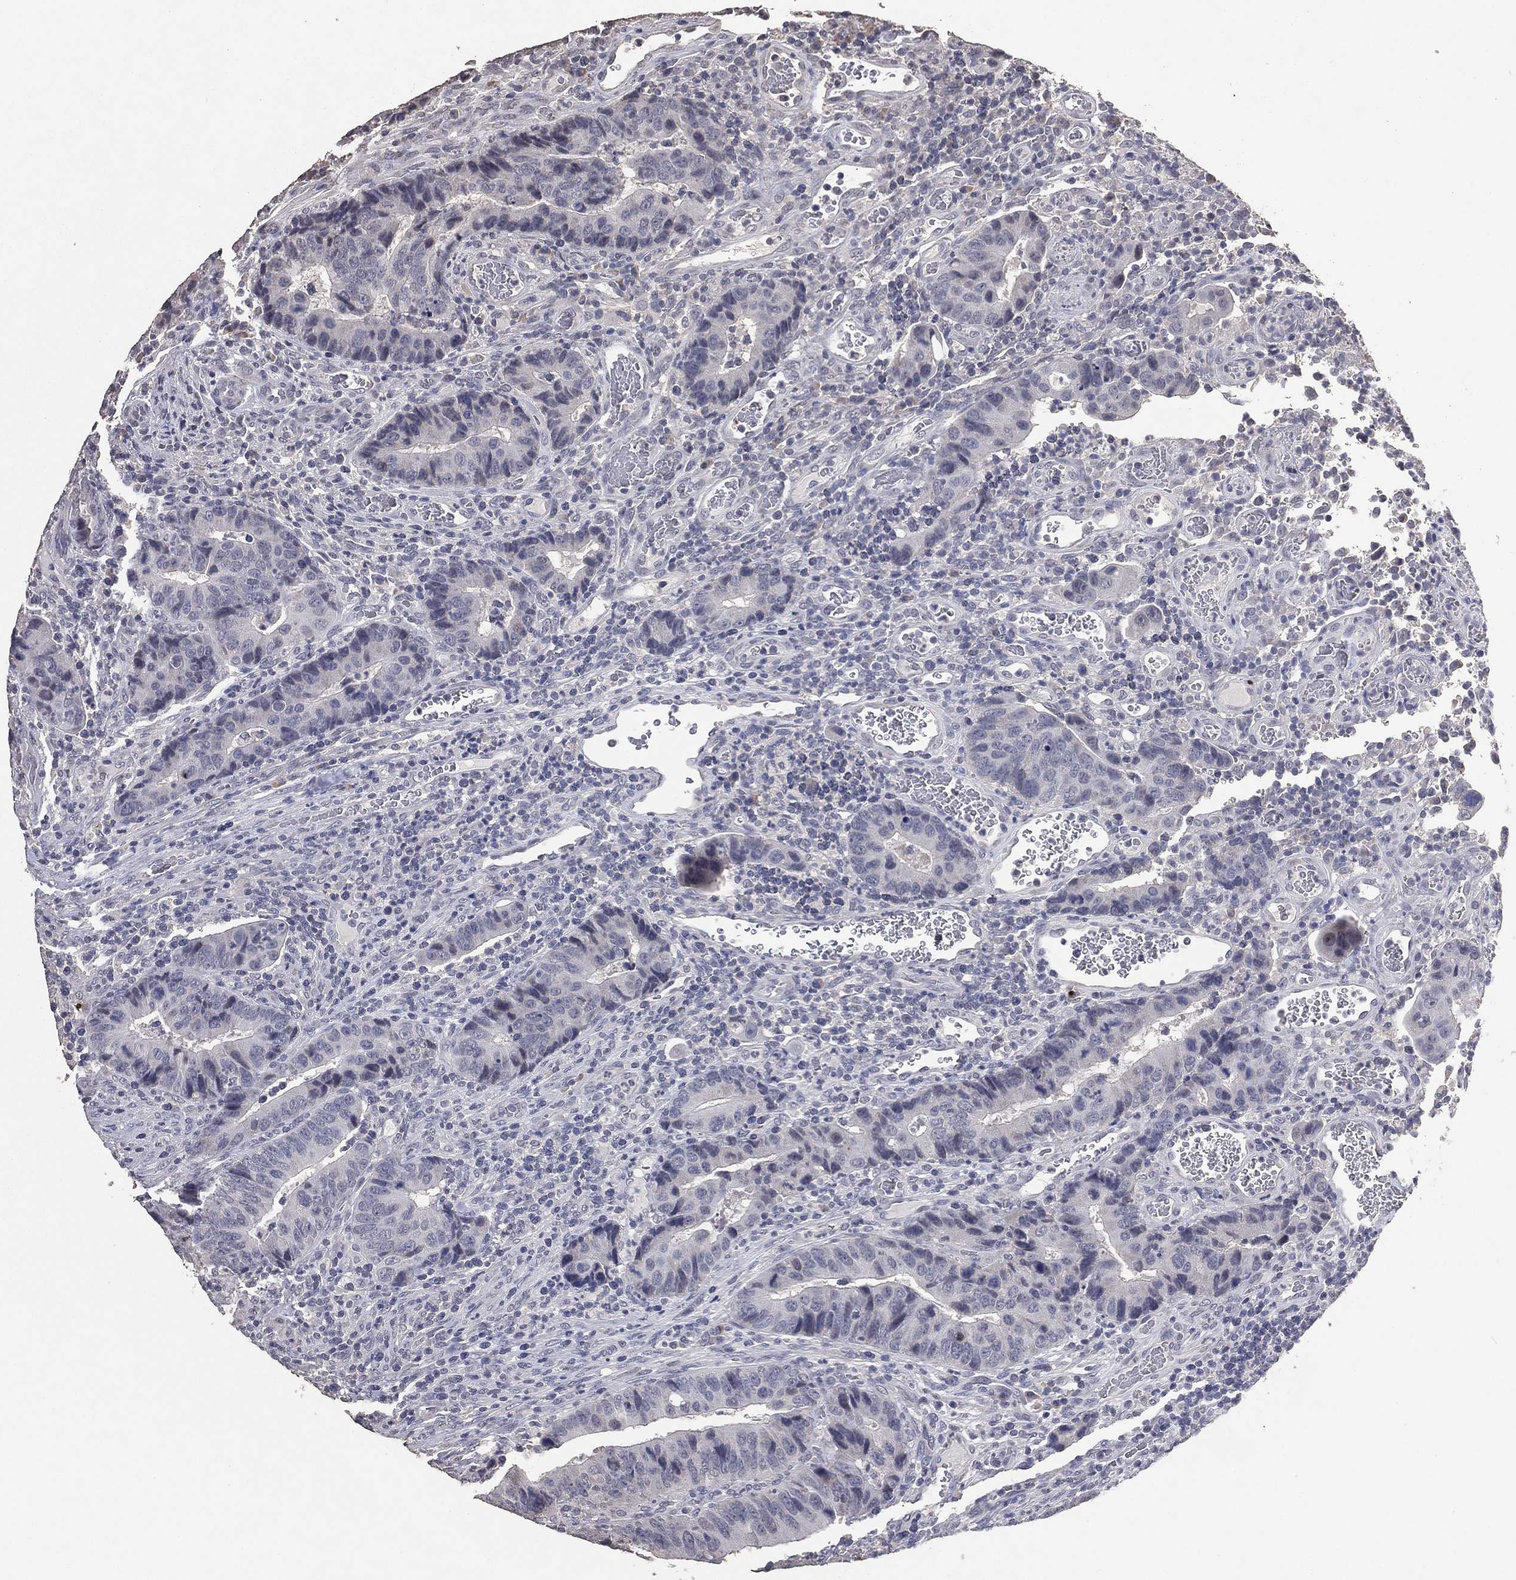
{"staining": {"intensity": "negative", "quantity": "none", "location": "none"}, "tissue": "colorectal cancer", "cell_type": "Tumor cells", "image_type": "cancer", "snomed": [{"axis": "morphology", "description": "Adenocarcinoma, NOS"}, {"axis": "topography", "description": "Colon"}], "caption": "Immunohistochemical staining of human colorectal cancer shows no significant expression in tumor cells.", "gene": "DSG1", "patient": {"sex": "female", "age": 56}}